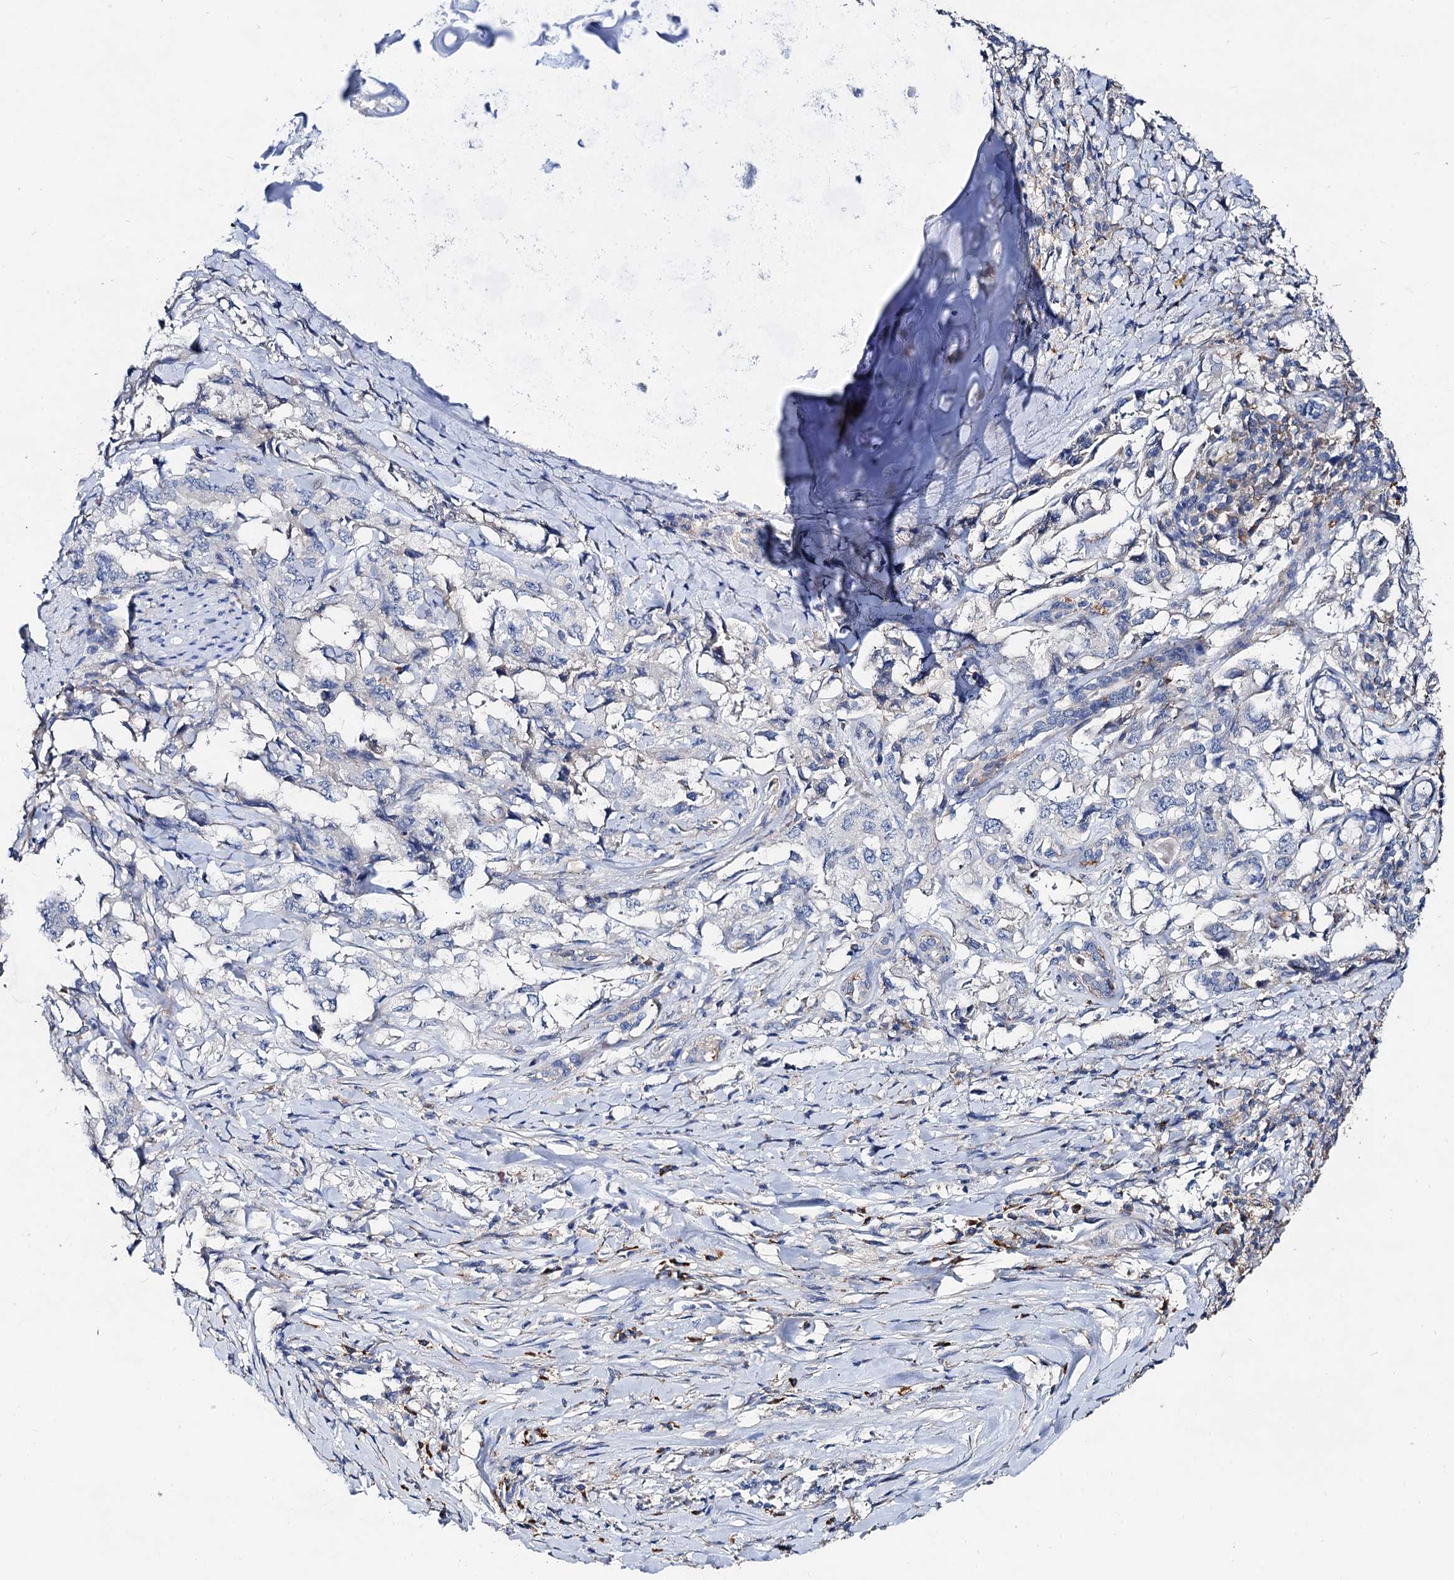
{"staining": {"intensity": "negative", "quantity": "none", "location": "none"}, "tissue": "lung cancer", "cell_type": "Tumor cells", "image_type": "cancer", "snomed": [{"axis": "morphology", "description": "Adenocarcinoma, NOS"}, {"axis": "topography", "description": "Lung"}], "caption": "Adenocarcinoma (lung) stained for a protein using immunohistochemistry (IHC) exhibits no positivity tumor cells.", "gene": "HVCN1", "patient": {"sex": "female", "age": 51}}